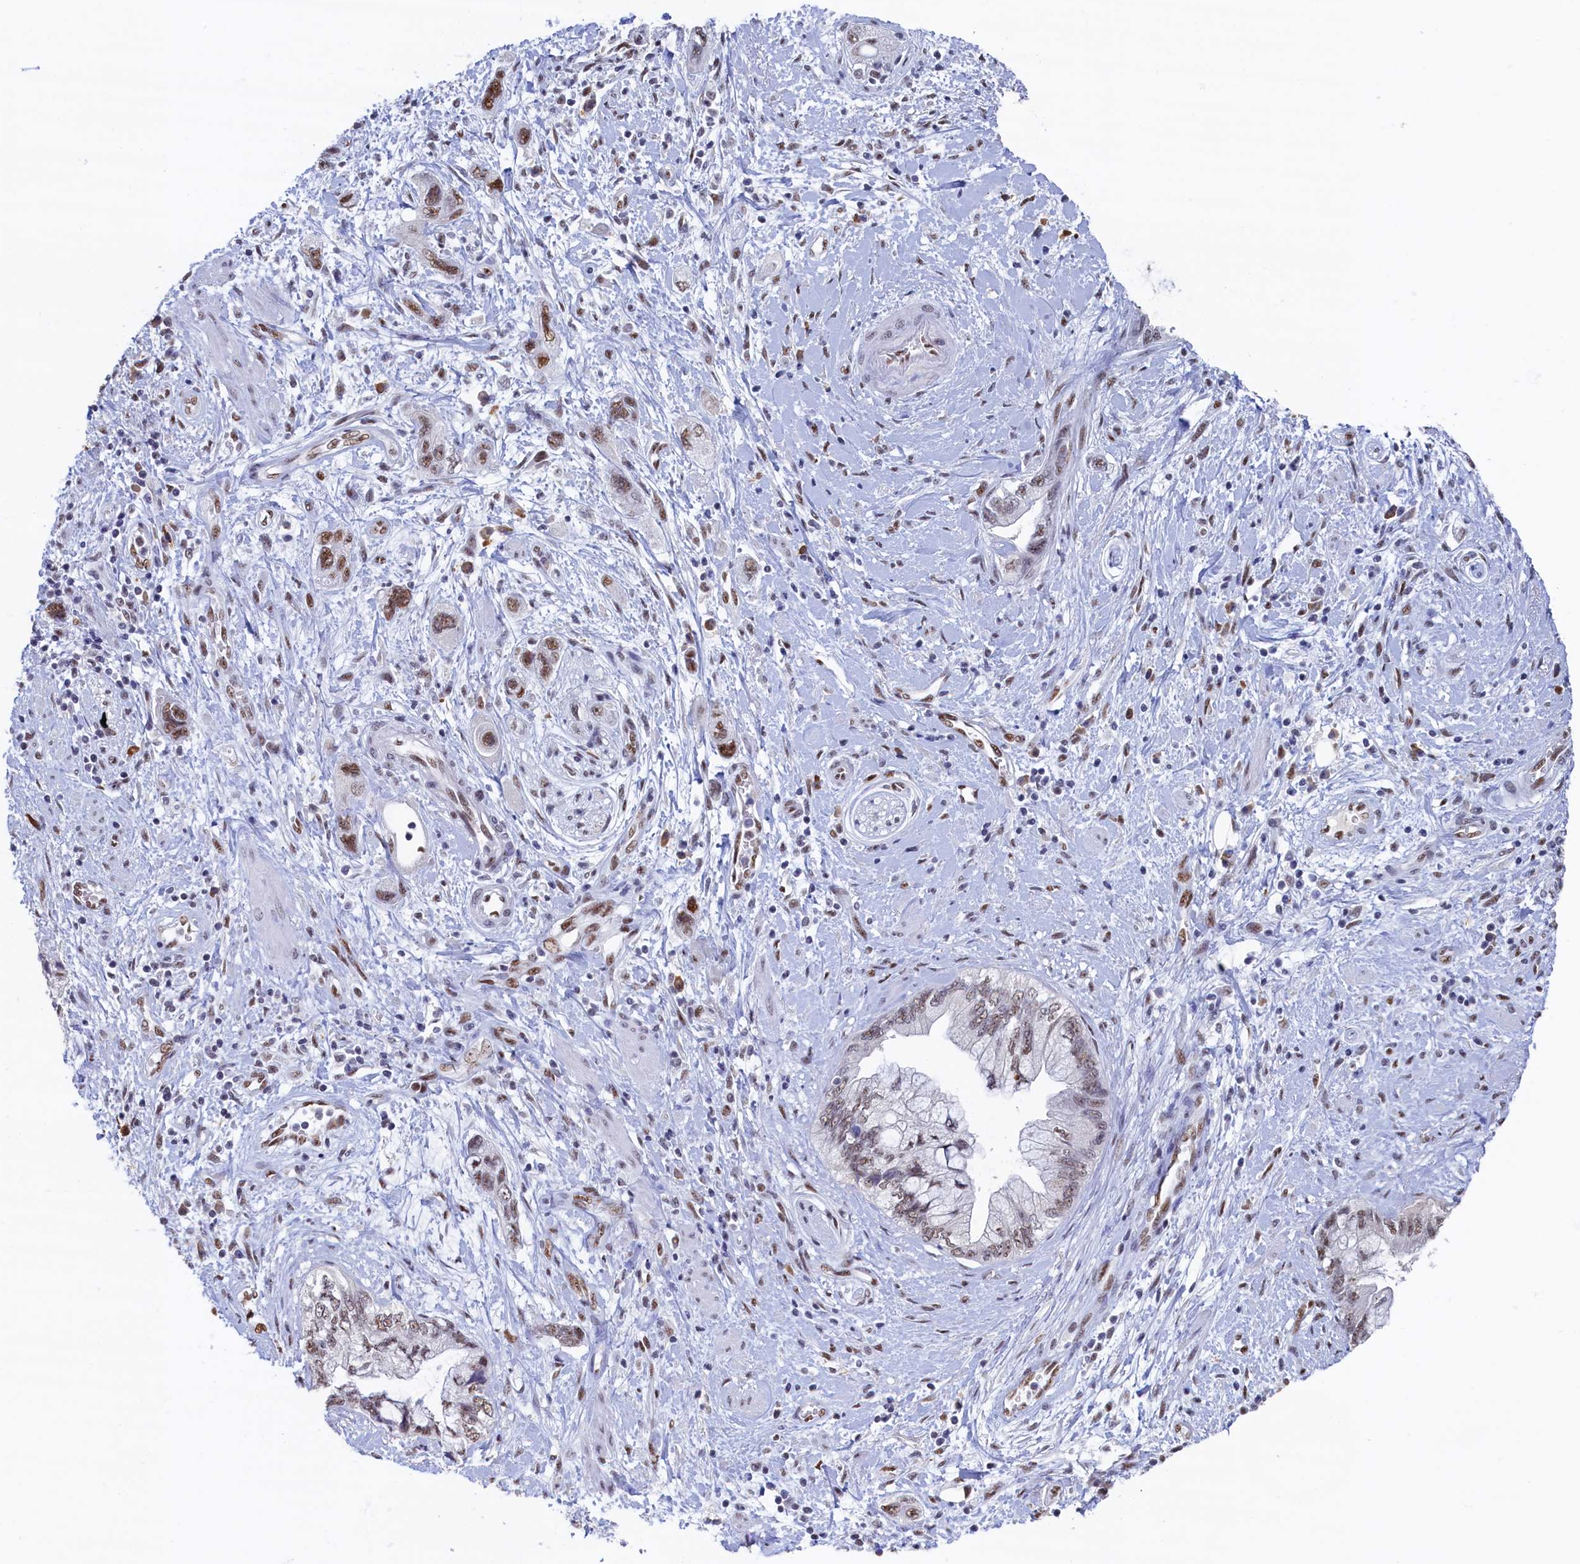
{"staining": {"intensity": "moderate", "quantity": "25%-75%", "location": "nuclear"}, "tissue": "pancreatic cancer", "cell_type": "Tumor cells", "image_type": "cancer", "snomed": [{"axis": "morphology", "description": "Adenocarcinoma, NOS"}, {"axis": "topography", "description": "Pancreas"}], "caption": "This is an image of immunohistochemistry (IHC) staining of pancreatic cancer, which shows moderate positivity in the nuclear of tumor cells.", "gene": "MOSPD3", "patient": {"sex": "female", "age": 73}}